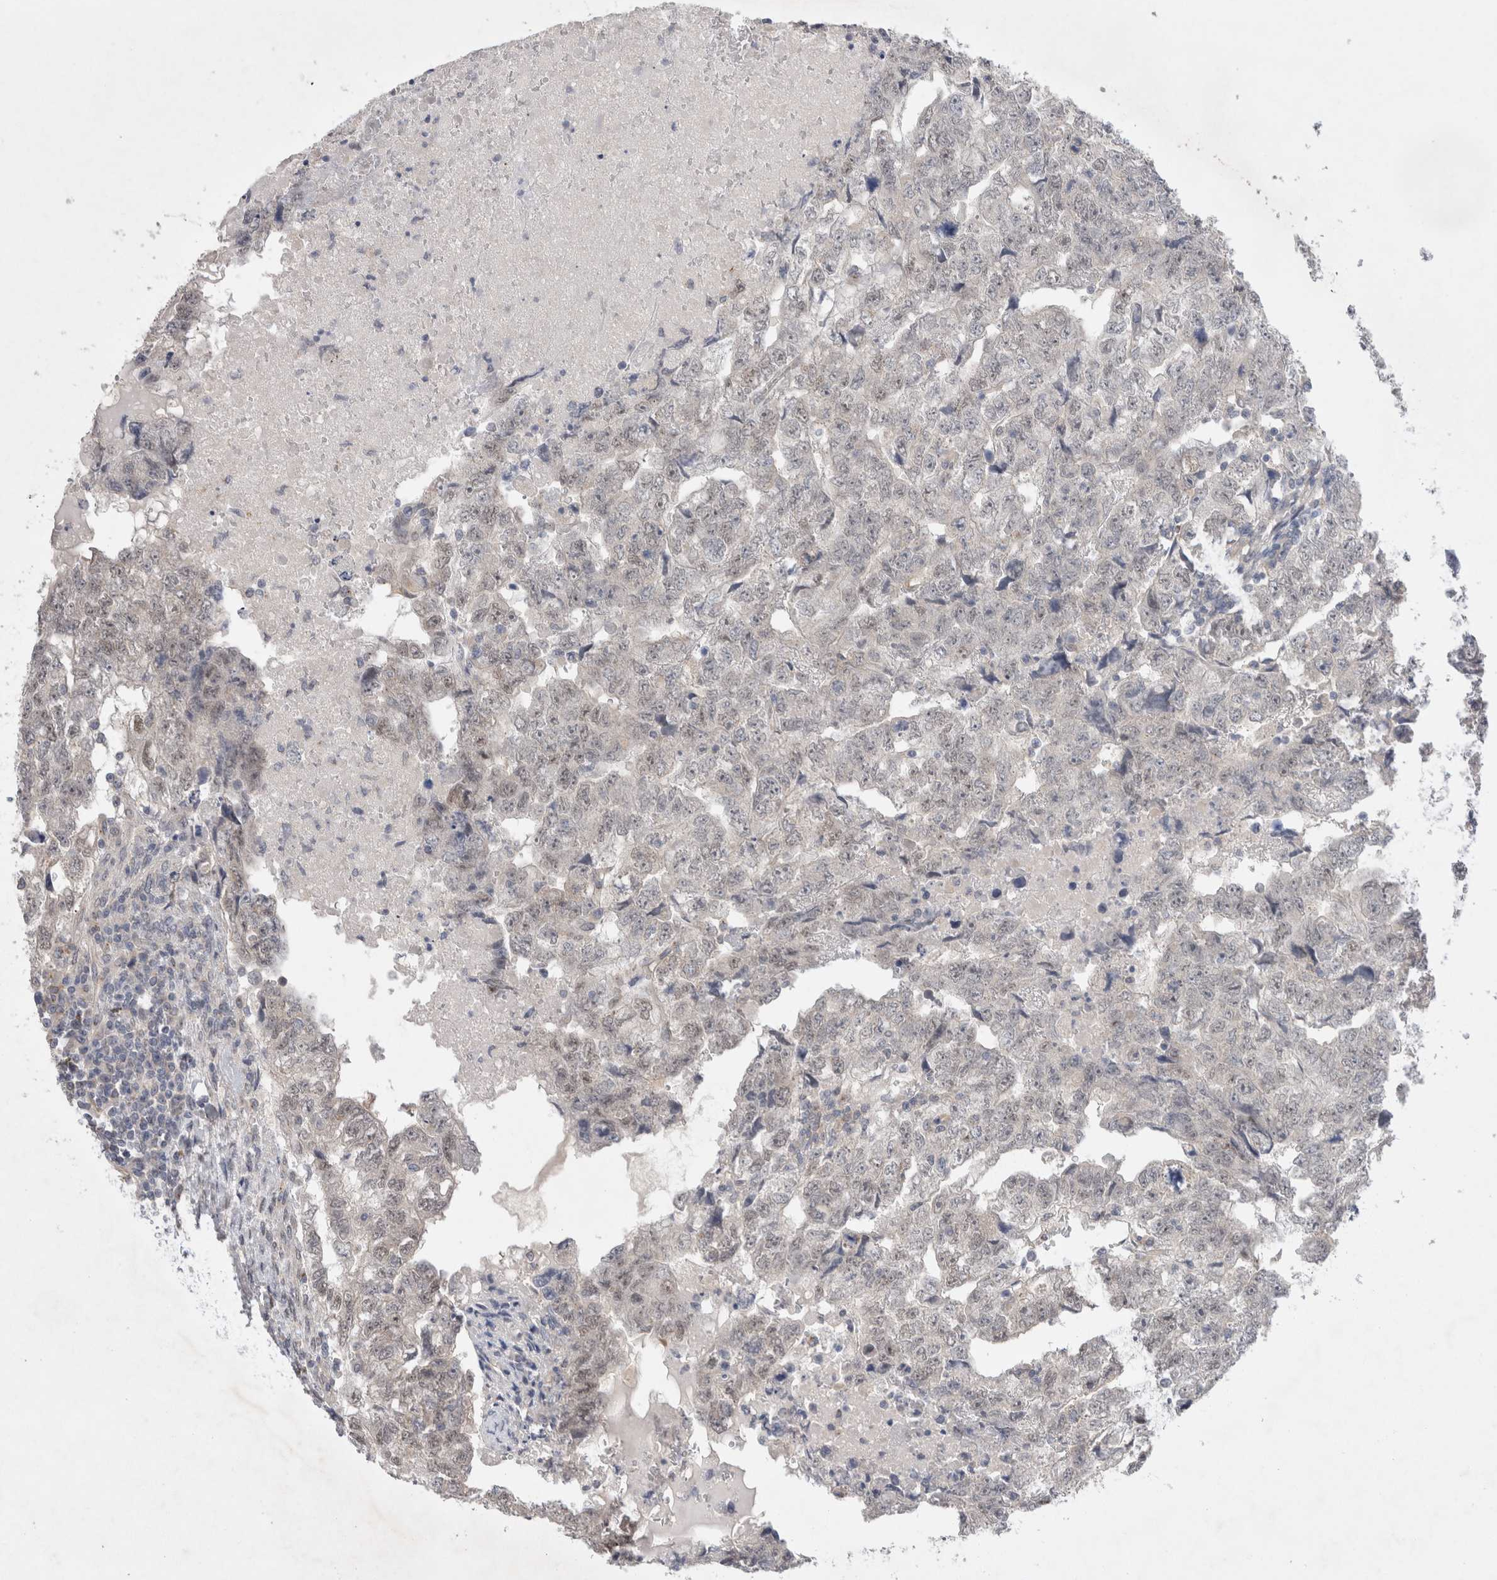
{"staining": {"intensity": "weak", "quantity": "25%-75%", "location": "nuclear"}, "tissue": "testis cancer", "cell_type": "Tumor cells", "image_type": "cancer", "snomed": [{"axis": "morphology", "description": "Carcinoma, Embryonal, NOS"}, {"axis": "topography", "description": "Testis"}], "caption": "IHC (DAB) staining of testis cancer (embryonal carcinoma) exhibits weak nuclear protein staining in approximately 25%-75% of tumor cells. (DAB IHC, brown staining for protein, blue staining for nuclei).", "gene": "BICD2", "patient": {"sex": "male", "age": 36}}